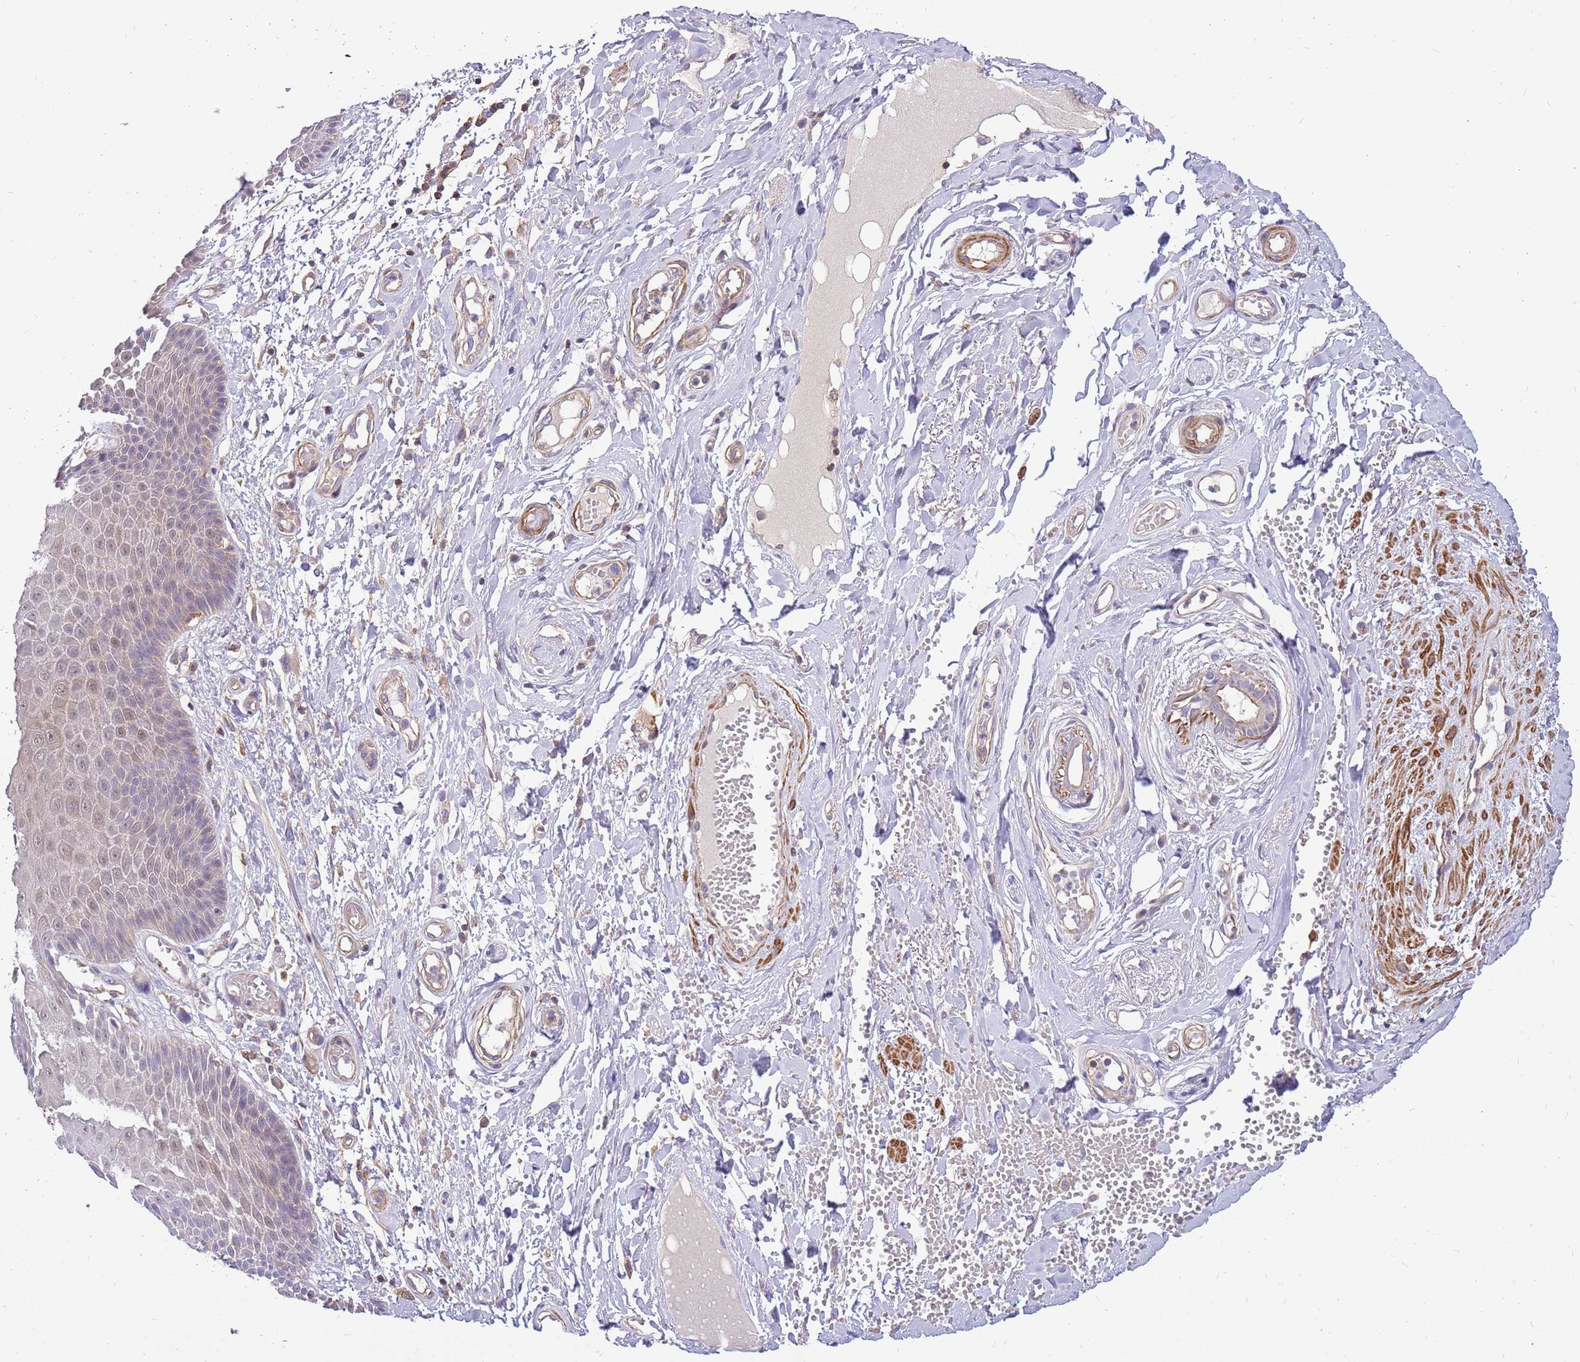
{"staining": {"intensity": "weak", "quantity": "<25%", "location": "nuclear"}, "tissue": "skin", "cell_type": "Epidermal cells", "image_type": "normal", "snomed": [{"axis": "morphology", "description": "Normal tissue, NOS"}, {"axis": "topography", "description": "Anal"}], "caption": "The micrograph displays no staining of epidermal cells in benign skin.", "gene": "MVD", "patient": {"sex": "male", "age": 78}}